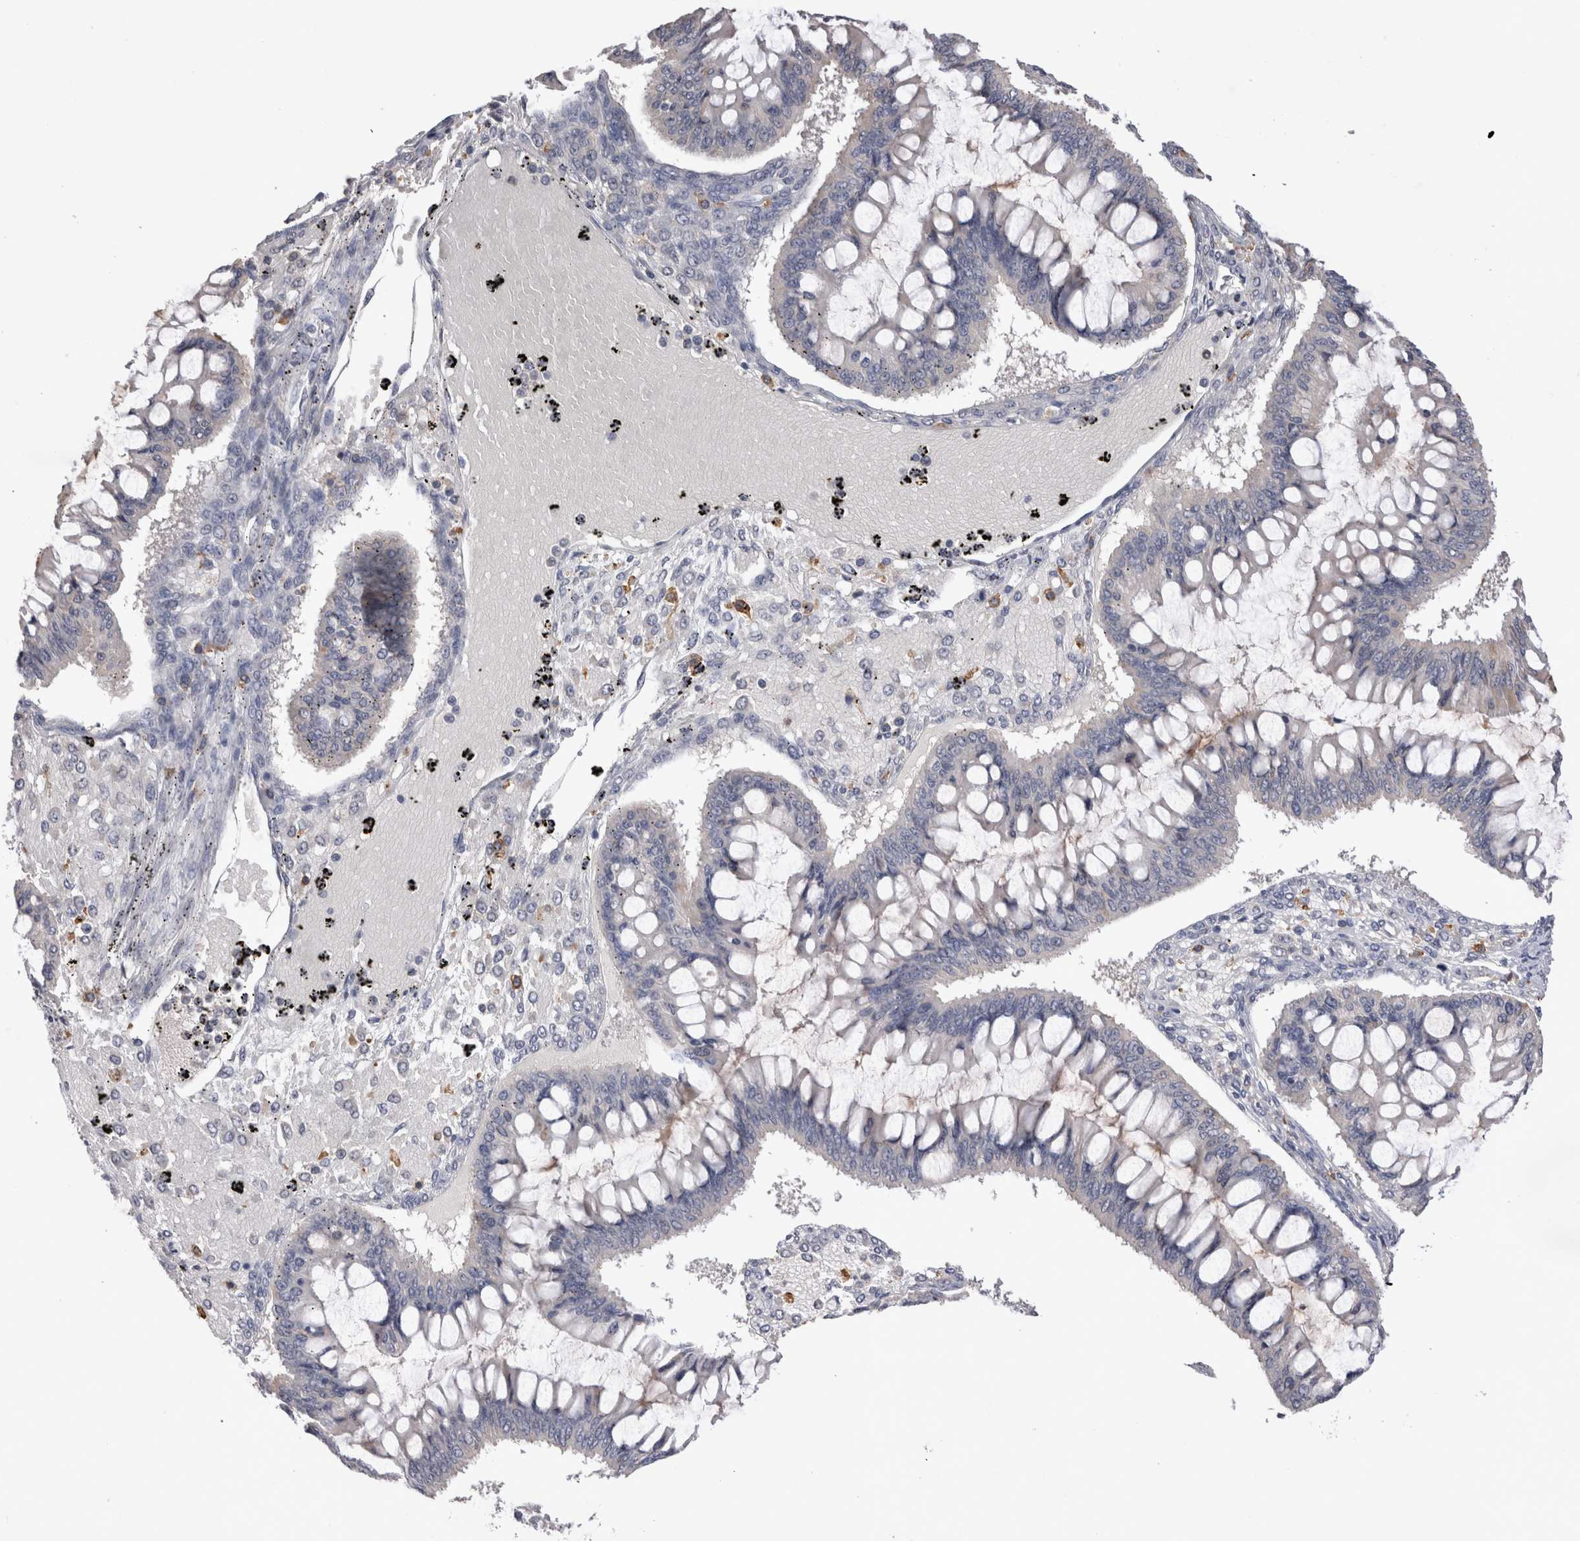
{"staining": {"intensity": "negative", "quantity": "none", "location": "none"}, "tissue": "ovarian cancer", "cell_type": "Tumor cells", "image_type": "cancer", "snomed": [{"axis": "morphology", "description": "Cystadenocarcinoma, mucinous, NOS"}, {"axis": "topography", "description": "Ovary"}], "caption": "Human ovarian cancer stained for a protein using IHC demonstrates no expression in tumor cells.", "gene": "VSIG4", "patient": {"sex": "female", "age": 73}}